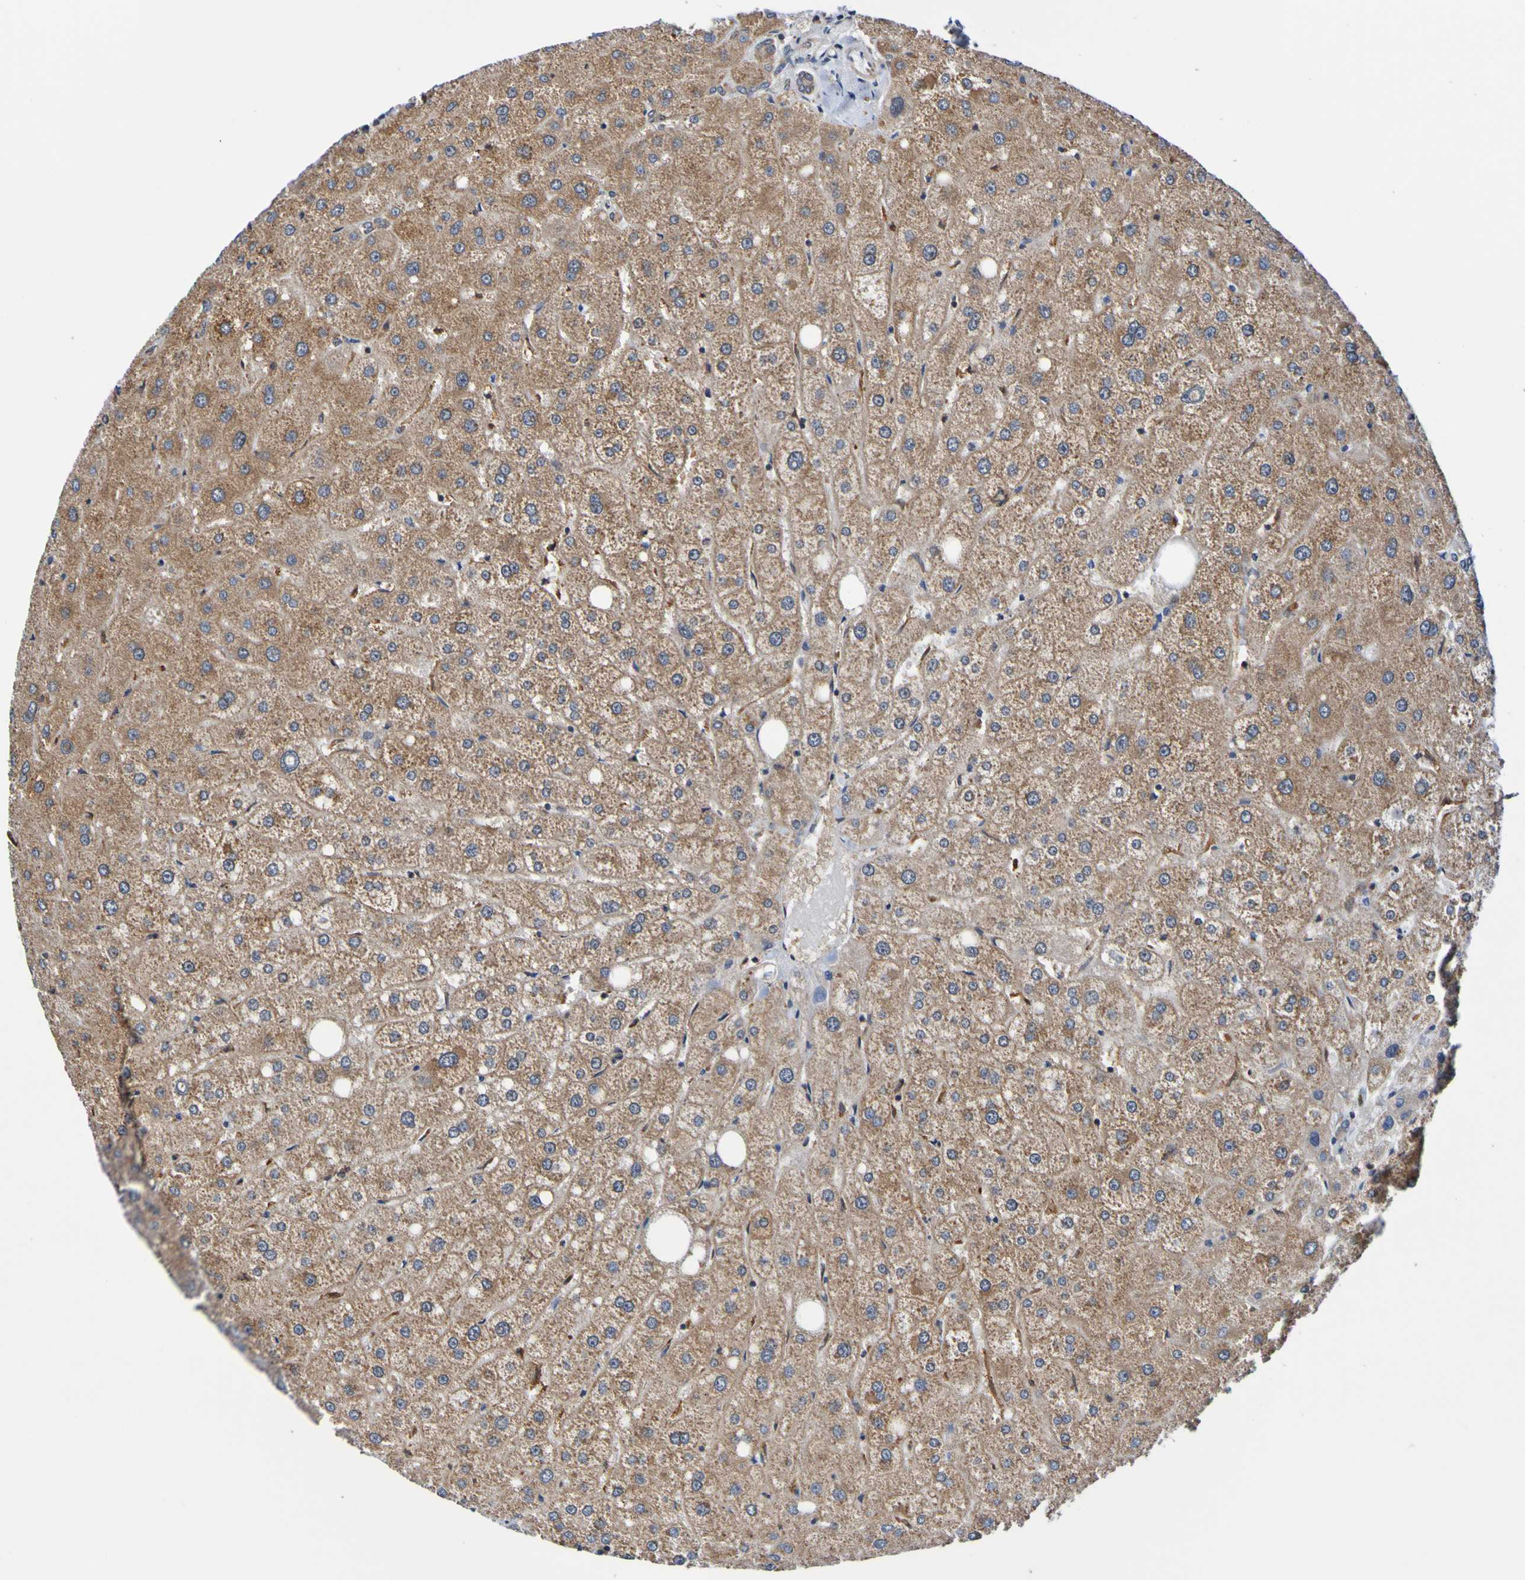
{"staining": {"intensity": "weak", "quantity": ">75%", "location": "cytoplasmic/membranous"}, "tissue": "liver", "cell_type": "Cholangiocytes", "image_type": "normal", "snomed": [{"axis": "morphology", "description": "Normal tissue, NOS"}, {"axis": "topography", "description": "Liver"}], "caption": "Normal liver was stained to show a protein in brown. There is low levels of weak cytoplasmic/membranous staining in about >75% of cholangiocytes.", "gene": "AXIN1", "patient": {"sex": "male", "age": 73}}